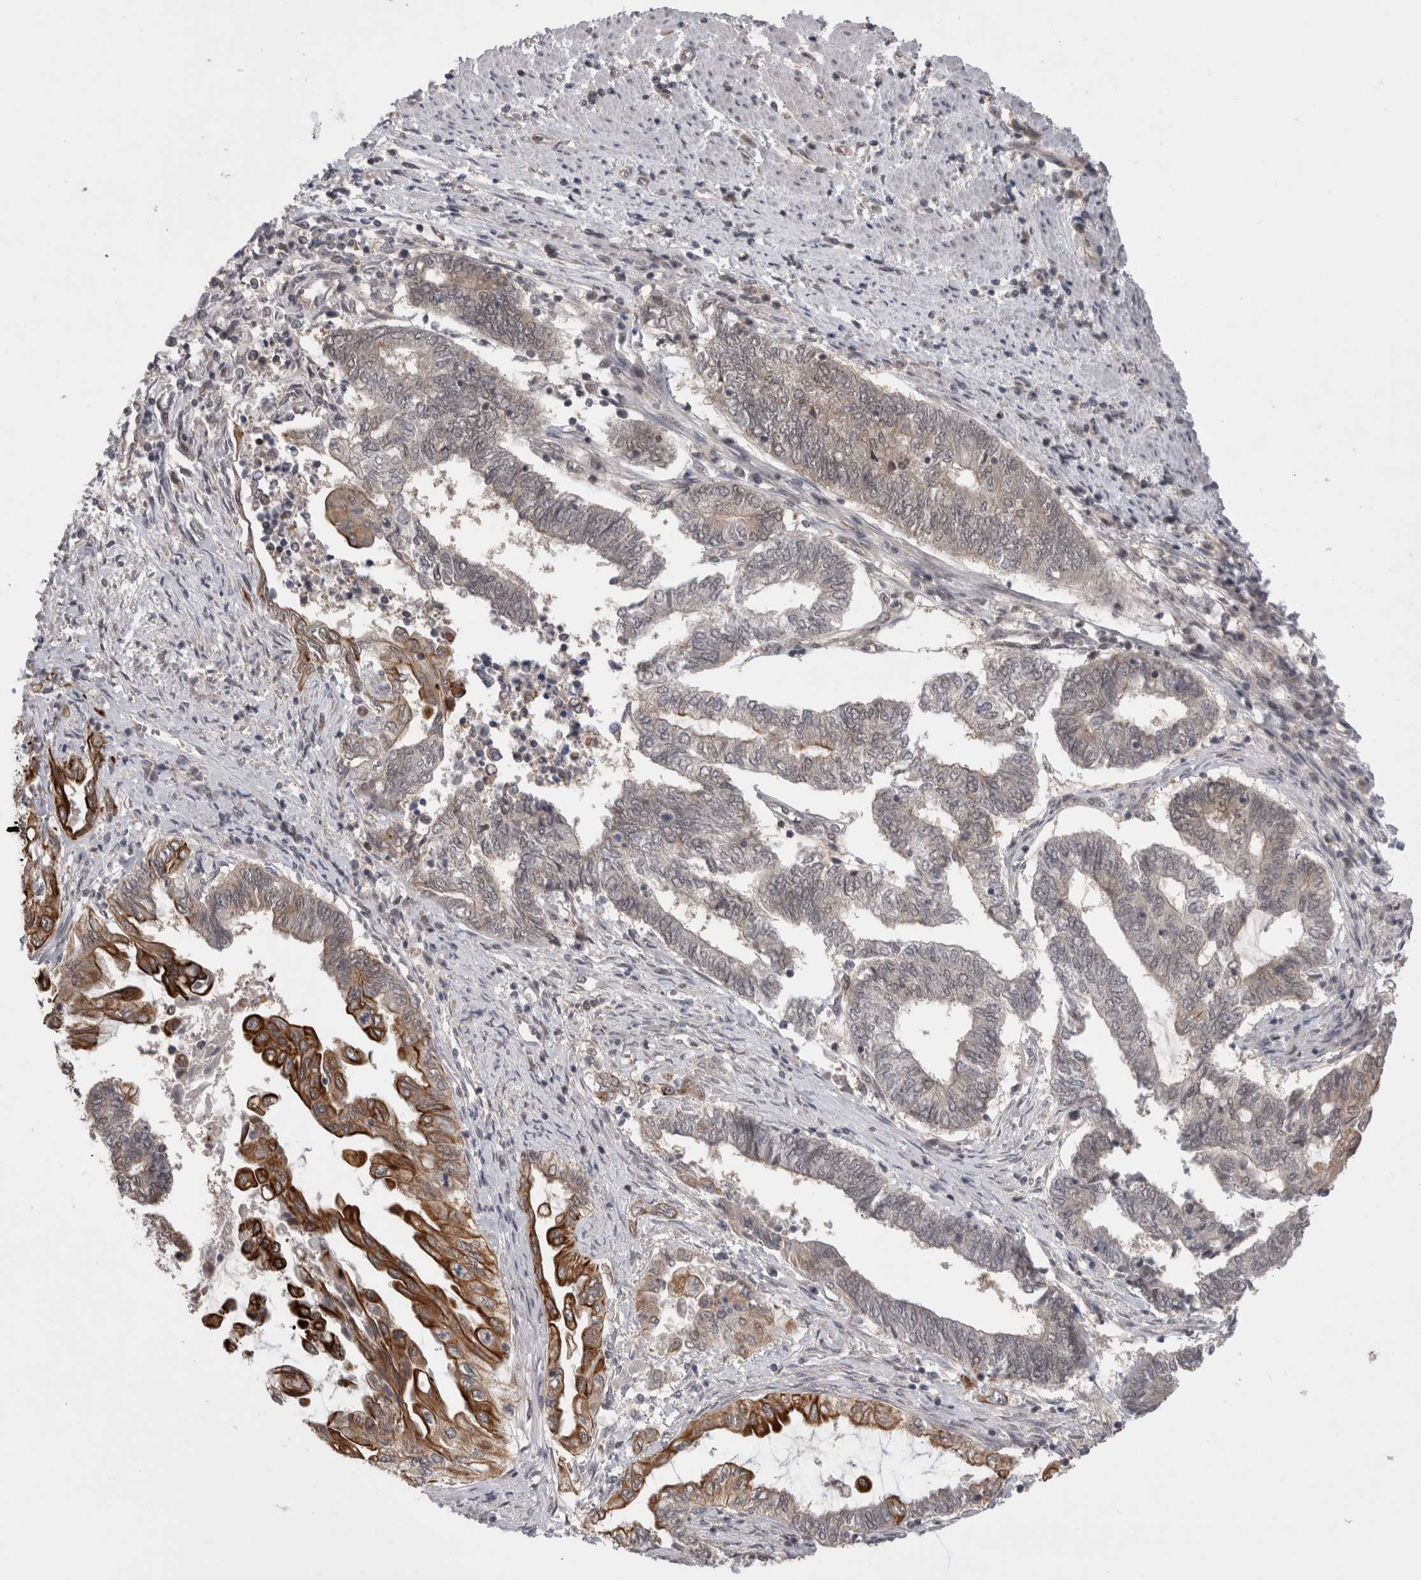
{"staining": {"intensity": "strong", "quantity": "25%-75%", "location": "cytoplasmic/membranous"}, "tissue": "endometrial cancer", "cell_type": "Tumor cells", "image_type": "cancer", "snomed": [{"axis": "morphology", "description": "Adenocarcinoma, NOS"}, {"axis": "topography", "description": "Uterus"}, {"axis": "topography", "description": "Endometrium"}], "caption": "IHC (DAB (3,3'-diaminobenzidine)) staining of endometrial cancer shows strong cytoplasmic/membranous protein expression in approximately 25%-75% of tumor cells.", "gene": "ZNF341", "patient": {"sex": "female", "age": 70}}